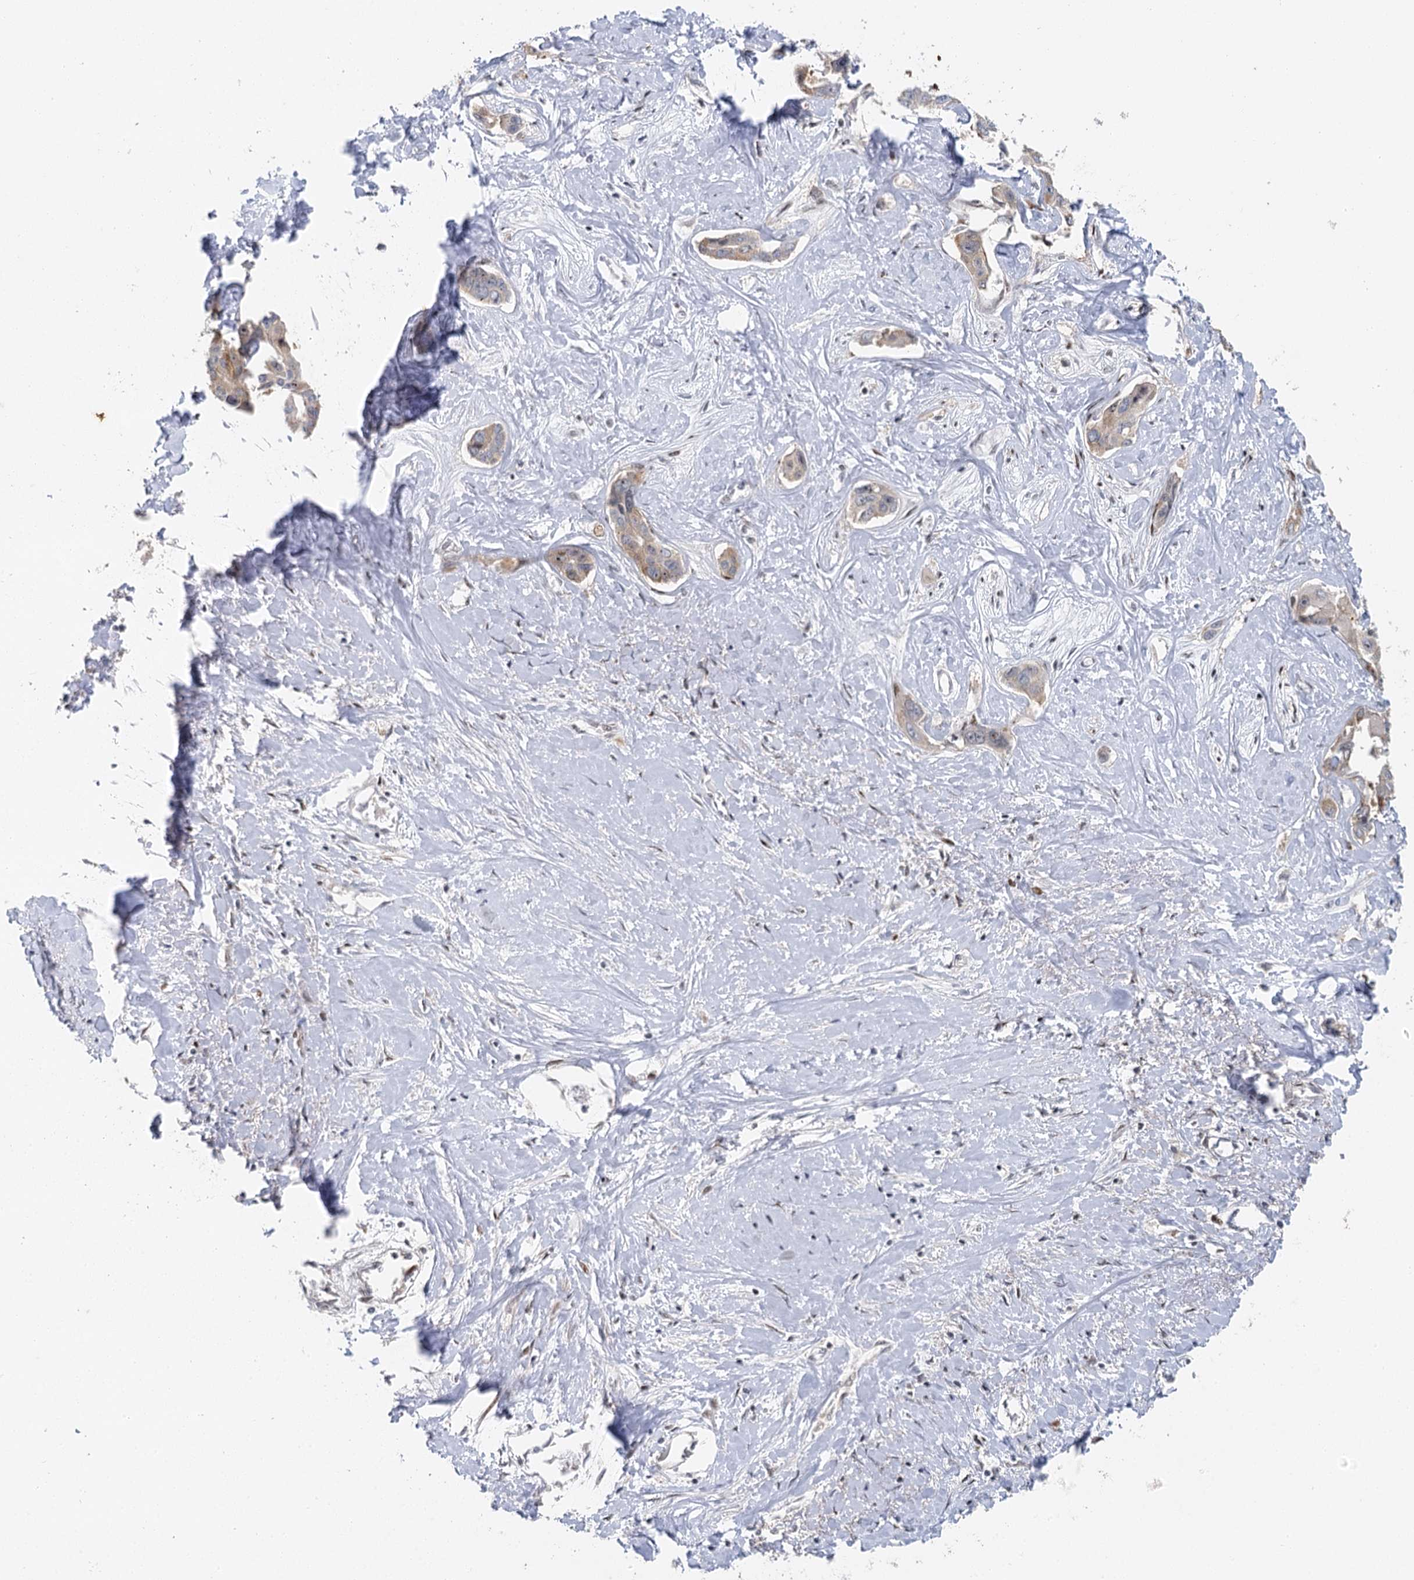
{"staining": {"intensity": "weak", "quantity": "25%-75%", "location": "cytoplasmic/membranous"}, "tissue": "liver cancer", "cell_type": "Tumor cells", "image_type": "cancer", "snomed": [{"axis": "morphology", "description": "Cholangiocarcinoma"}, {"axis": "topography", "description": "Liver"}], "caption": "Tumor cells display low levels of weak cytoplasmic/membranous expression in about 25%-75% of cells in human cholangiocarcinoma (liver).", "gene": "IL11RA", "patient": {"sex": "male", "age": 59}}